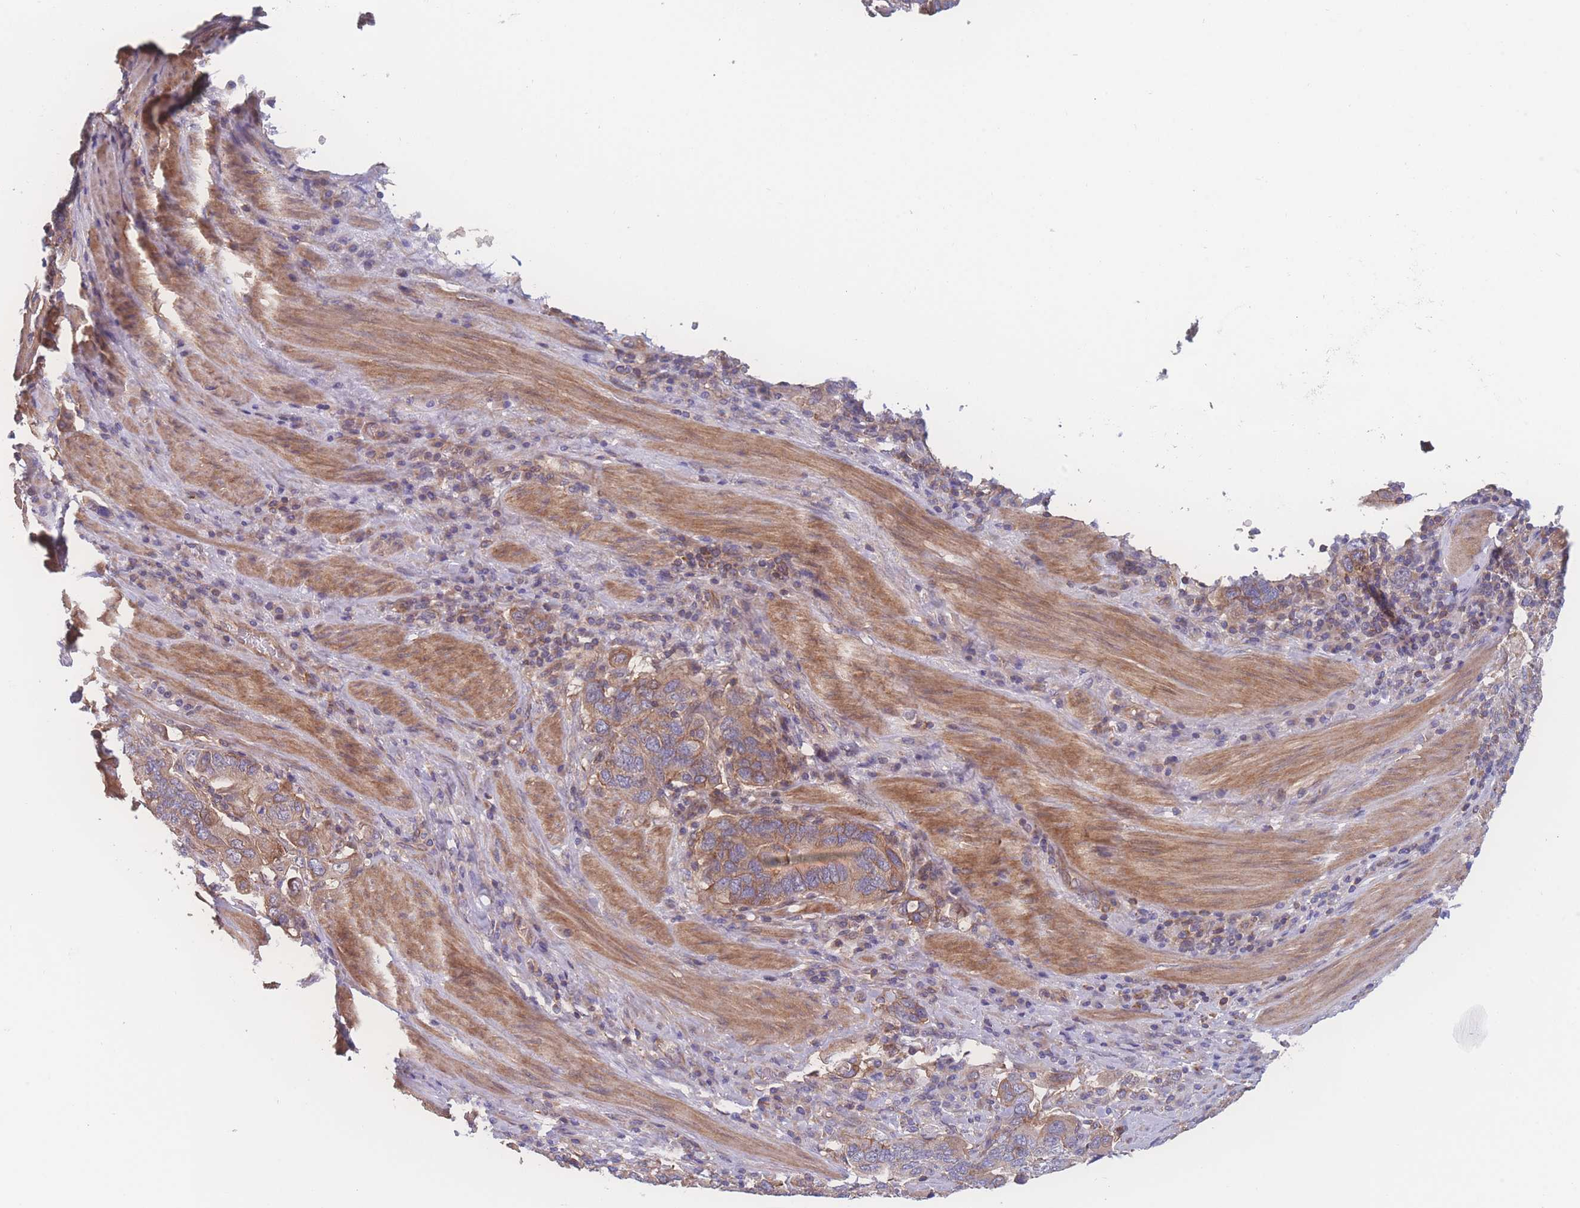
{"staining": {"intensity": "moderate", "quantity": "<25%", "location": "cytoplasmic/membranous"}, "tissue": "stomach cancer", "cell_type": "Tumor cells", "image_type": "cancer", "snomed": [{"axis": "morphology", "description": "Adenocarcinoma, NOS"}, {"axis": "topography", "description": "Stomach, upper"}, {"axis": "topography", "description": "Stomach"}], "caption": "The photomicrograph displays a brown stain indicating the presence of a protein in the cytoplasmic/membranous of tumor cells in adenocarcinoma (stomach).", "gene": "CFAP97", "patient": {"sex": "male", "age": 62}}